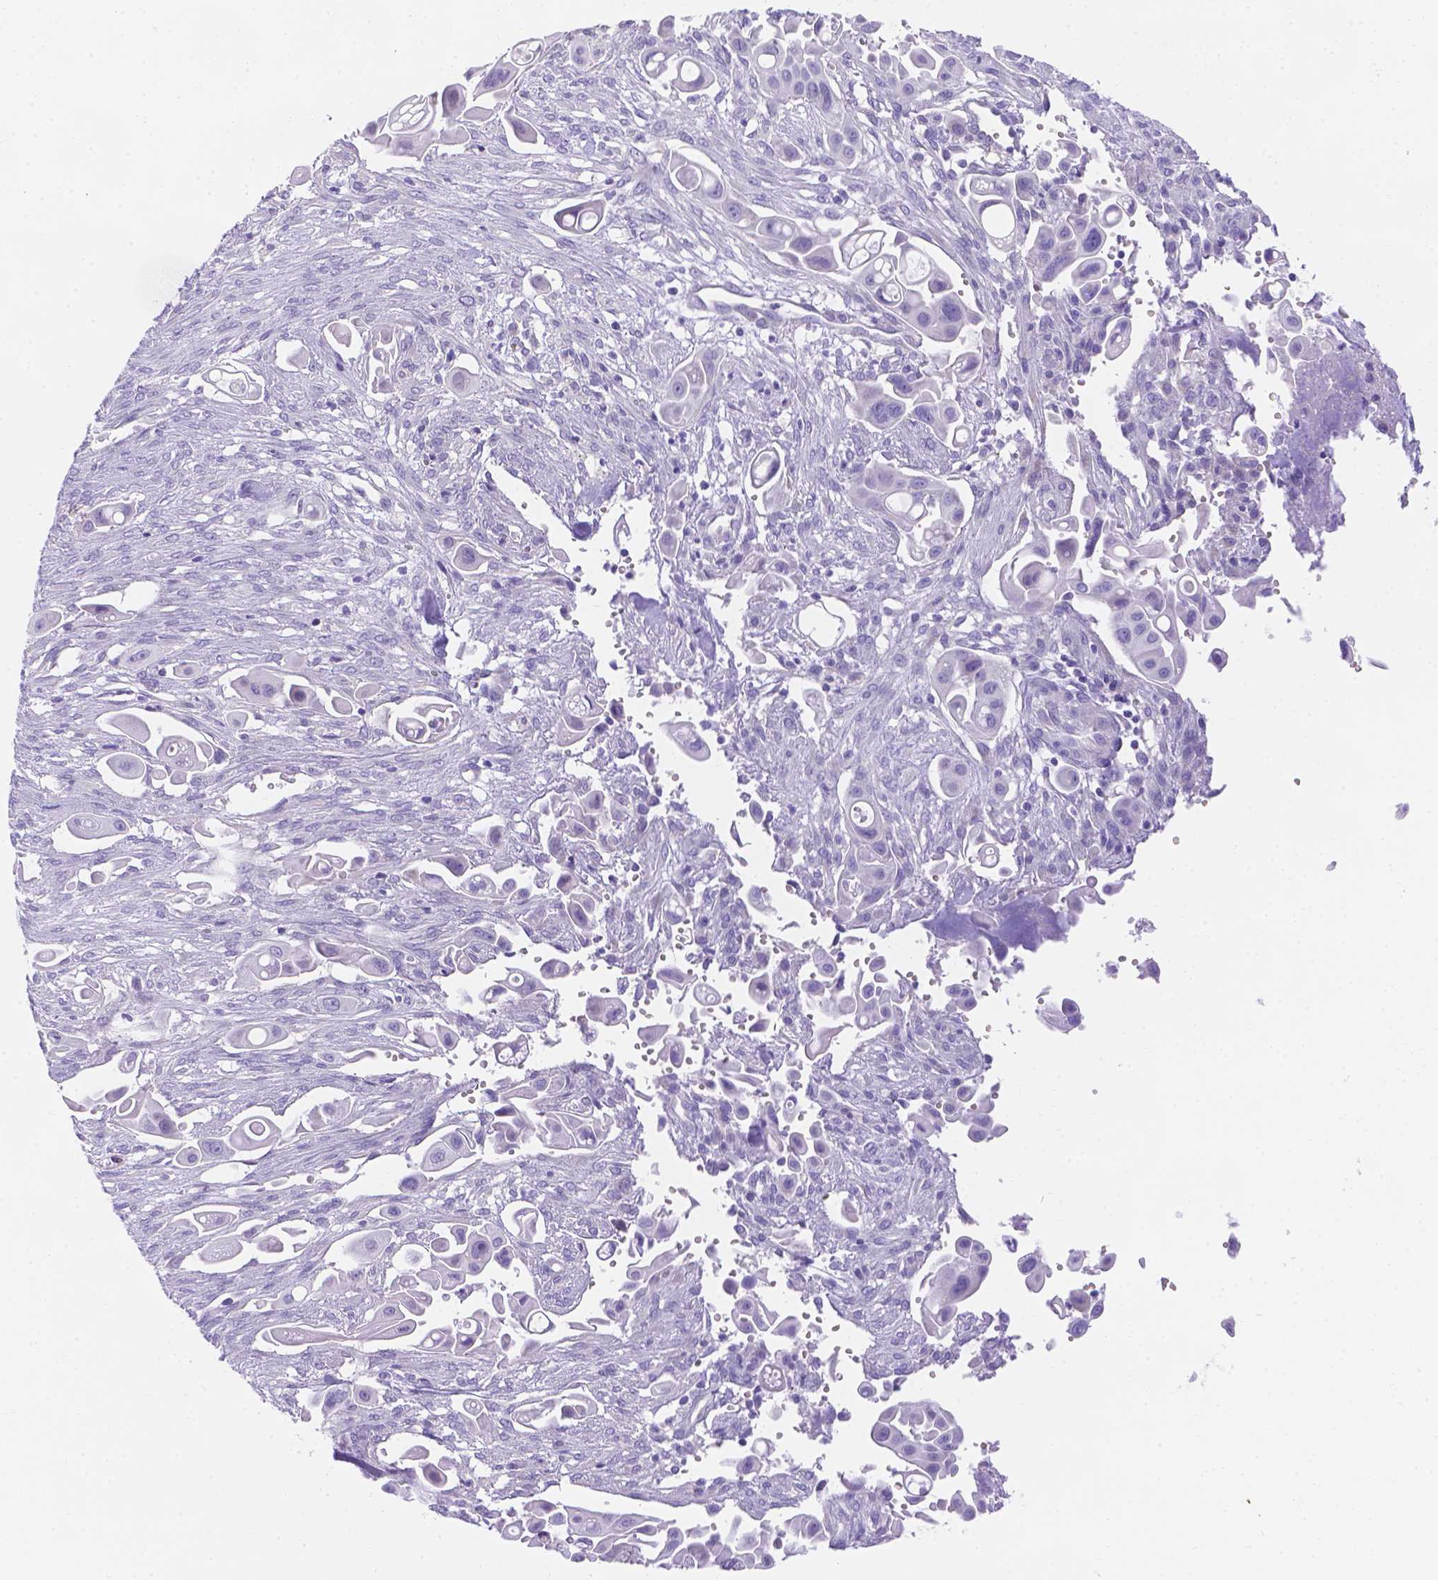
{"staining": {"intensity": "negative", "quantity": "none", "location": "none"}, "tissue": "pancreatic cancer", "cell_type": "Tumor cells", "image_type": "cancer", "snomed": [{"axis": "morphology", "description": "Adenocarcinoma, NOS"}, {"axis": "topography", "description": "Pancreas"}], "caption": "This is a micrograph of IHC staining of pancreatic cancer (adenocarcinoma), which shows no staining in tumor cells.", "gene": "MLN", "patient": {"sex": "male", "age": 50}}